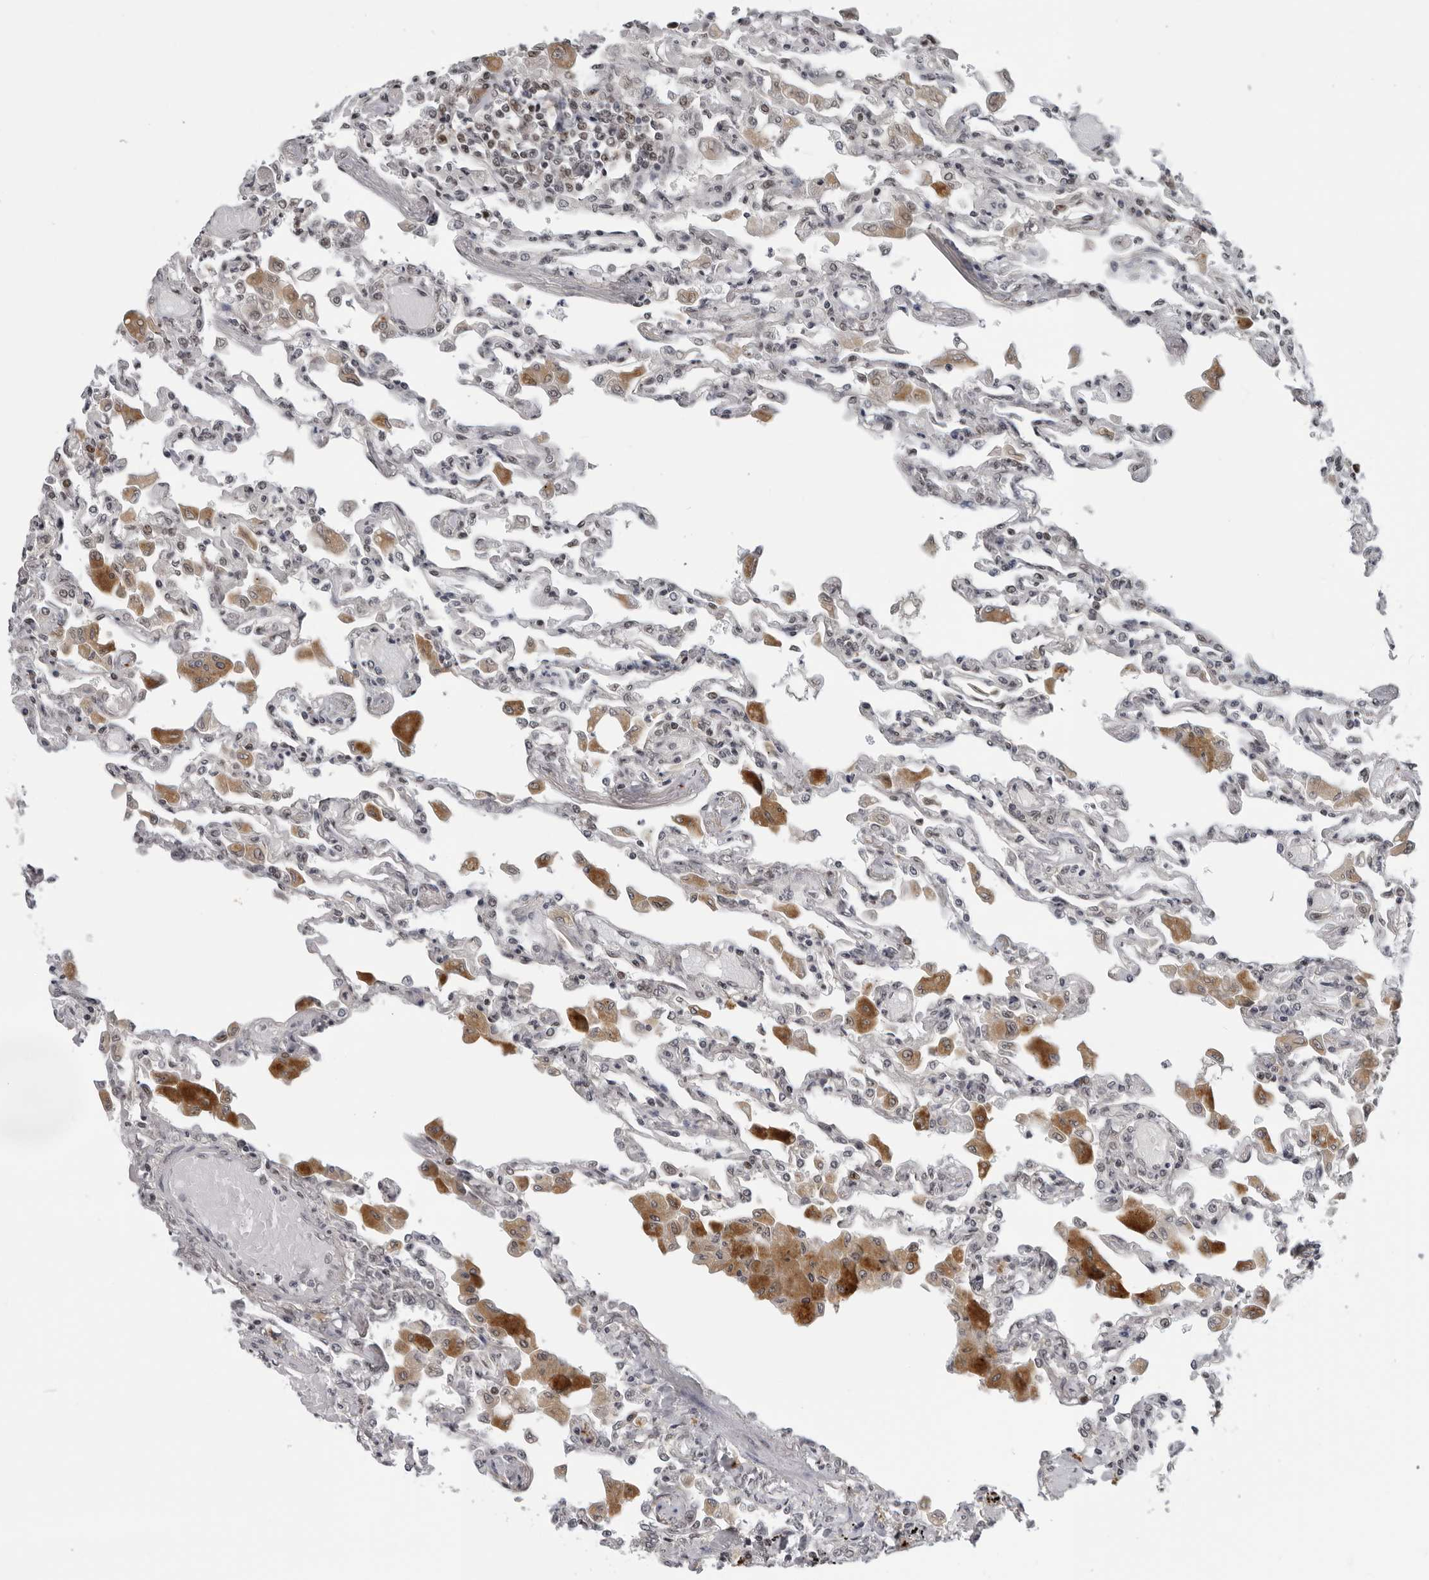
{"staining": {"intensity": "negative", "quantity": "none", "location": "none"}, "tissue": "lung", "cell_type": "Alveolar cells", "image_type": "normal", "snomed": [{"axis": "morphology", "description": "Normal tissue, NOS"}, {"axis": "topography", "description": "Bronchus"}, {"axis": "topography", "description": "Lung"}], "caption": "Immunohistochemistry (IHC) of normal human lung shows no expression in alveolar cells. The staining is performed using DAB (3,3'-diaminobenzidine) brown chromogen with nuclei counter-stained in using hematoxylin.", "gene": "MAF", "patient": {"sex": "female", "age": 49}}